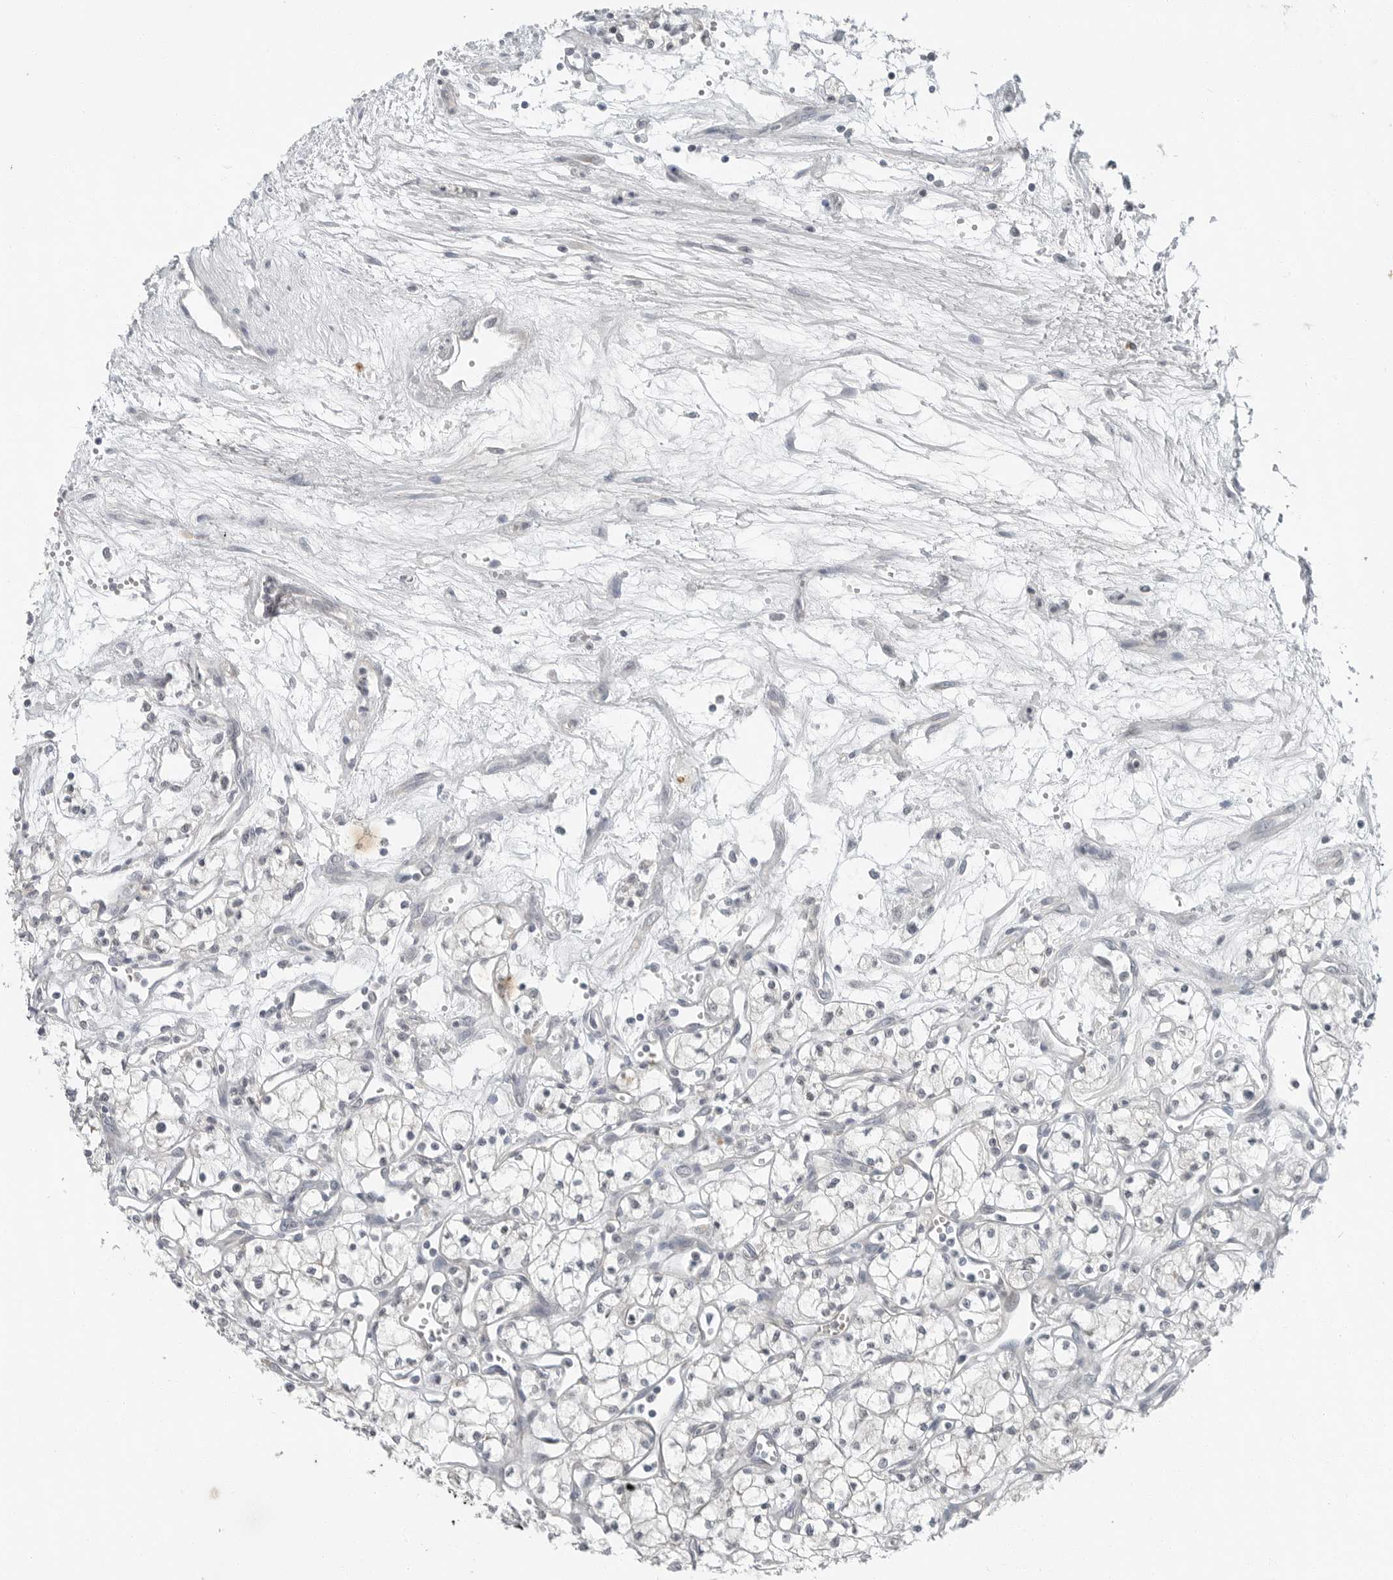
{"staining": {"intensity": "negative", "quantity": "none", "location": "none"}, "tissue": "renal cancer", "cell_type": "Tumor cells", "image_type": "cancer", "snomed": [{"axis": "morphology", "description": "Adenocarcinoma, NOS"}, {"axis": "topography", "description": "Kidney"}], "caption": "Immunohistochemistry (IHC) micrograph of neoplastic tissue: human renal adenocarcinoma stained with DAB (3,3'-diaminobenzidine) demonstrates no significant protein positivity in tumor cells.", "gene": "FCRLB", "patient": {"sex": "male", "age": 59}}